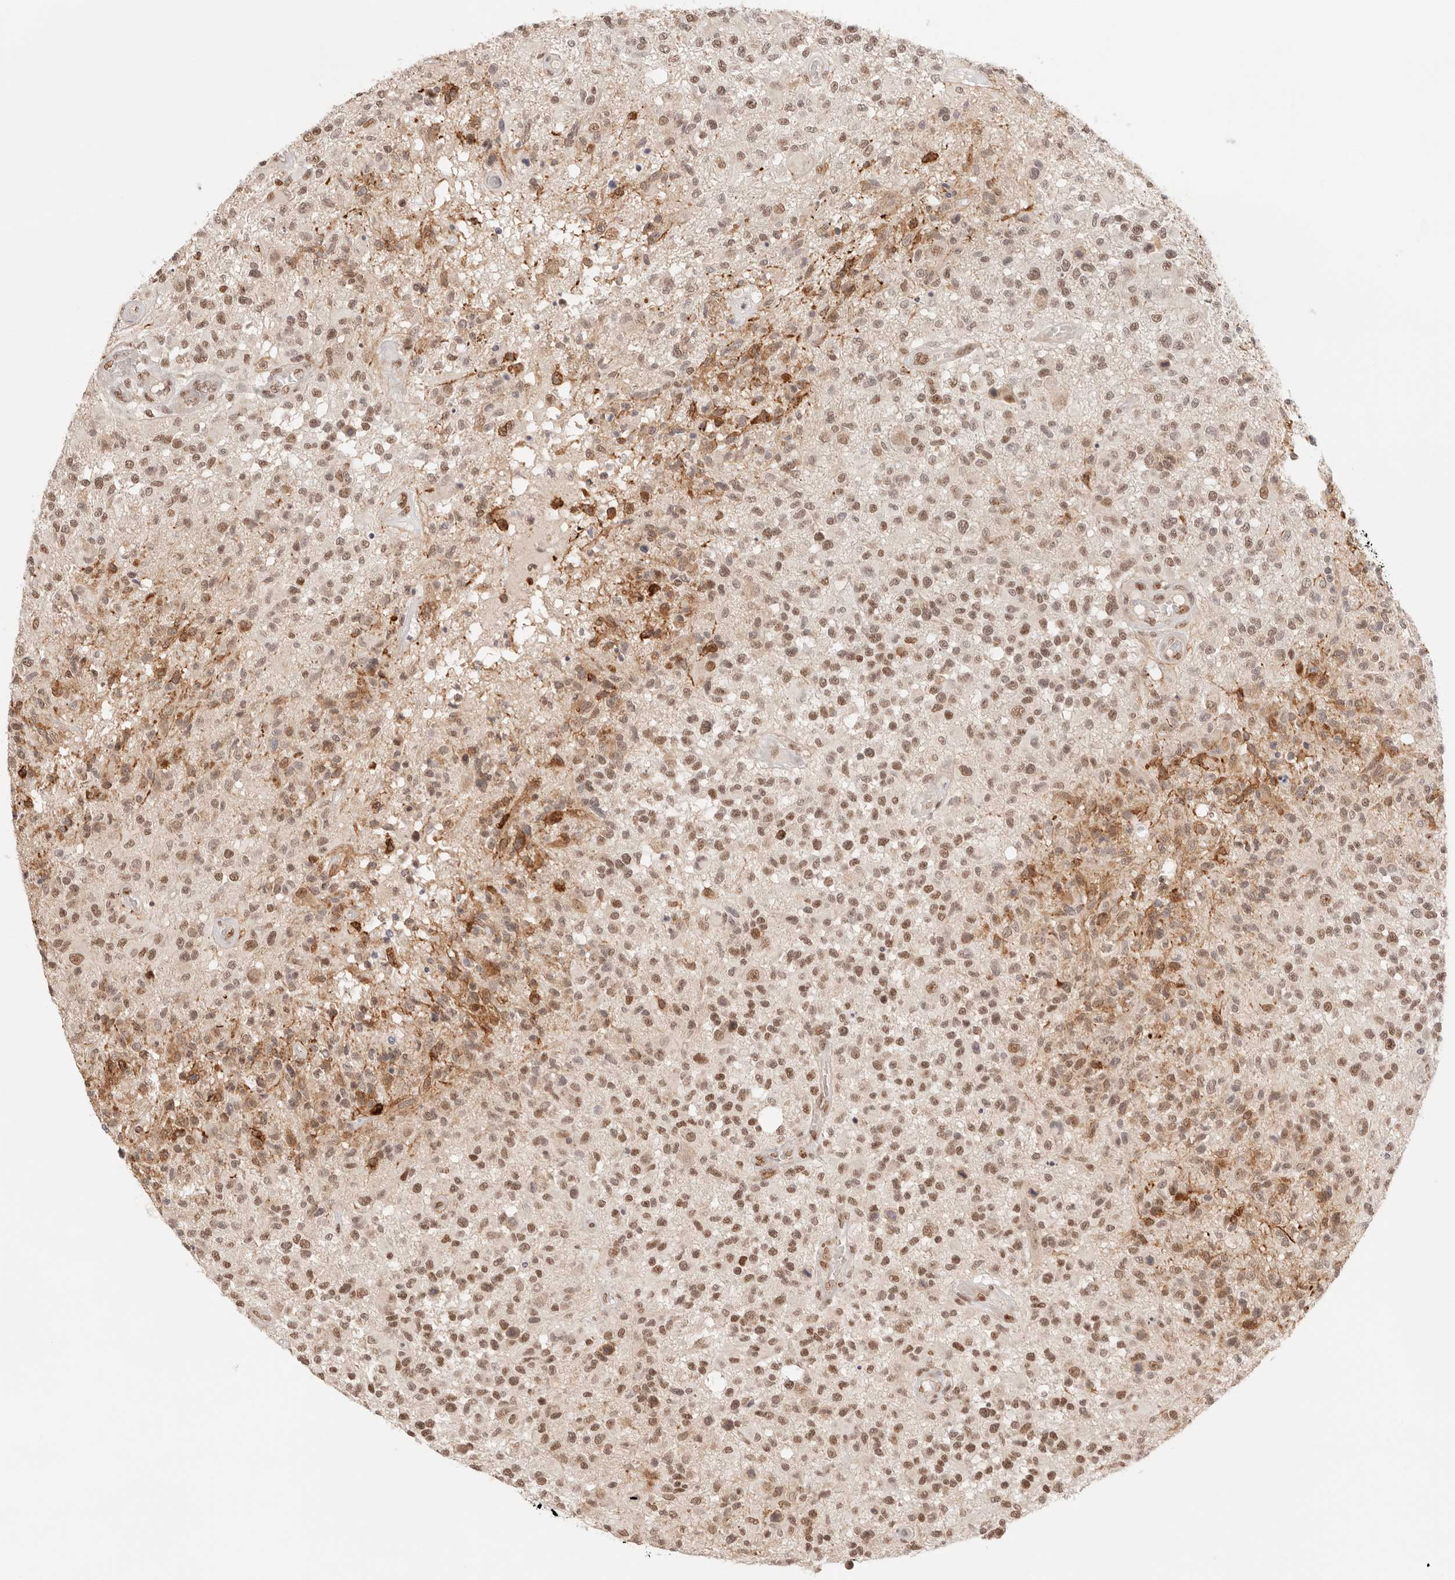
{"staining": {"intensity": "moderate", "quantity": ">75%", "location": "nuclear"}, "tissue": "glioma", "cell_type": "Tumor cells", "image_type": "cancer", "snomed": [{"axis": "morphology", "description": "Glioma, malignant, High grade"}, {"axis": "morphology", "description": "Glioblastoma, NOS"}, {"axis": "topography", "description": "Brain"}], "caption": "A medium amount of moderate nuclear staining is appreciated in about >75% of tumor cells in glioma tissue.", "gene": "GTF2E2", "patient": {"sex": "male", "age": 60}}